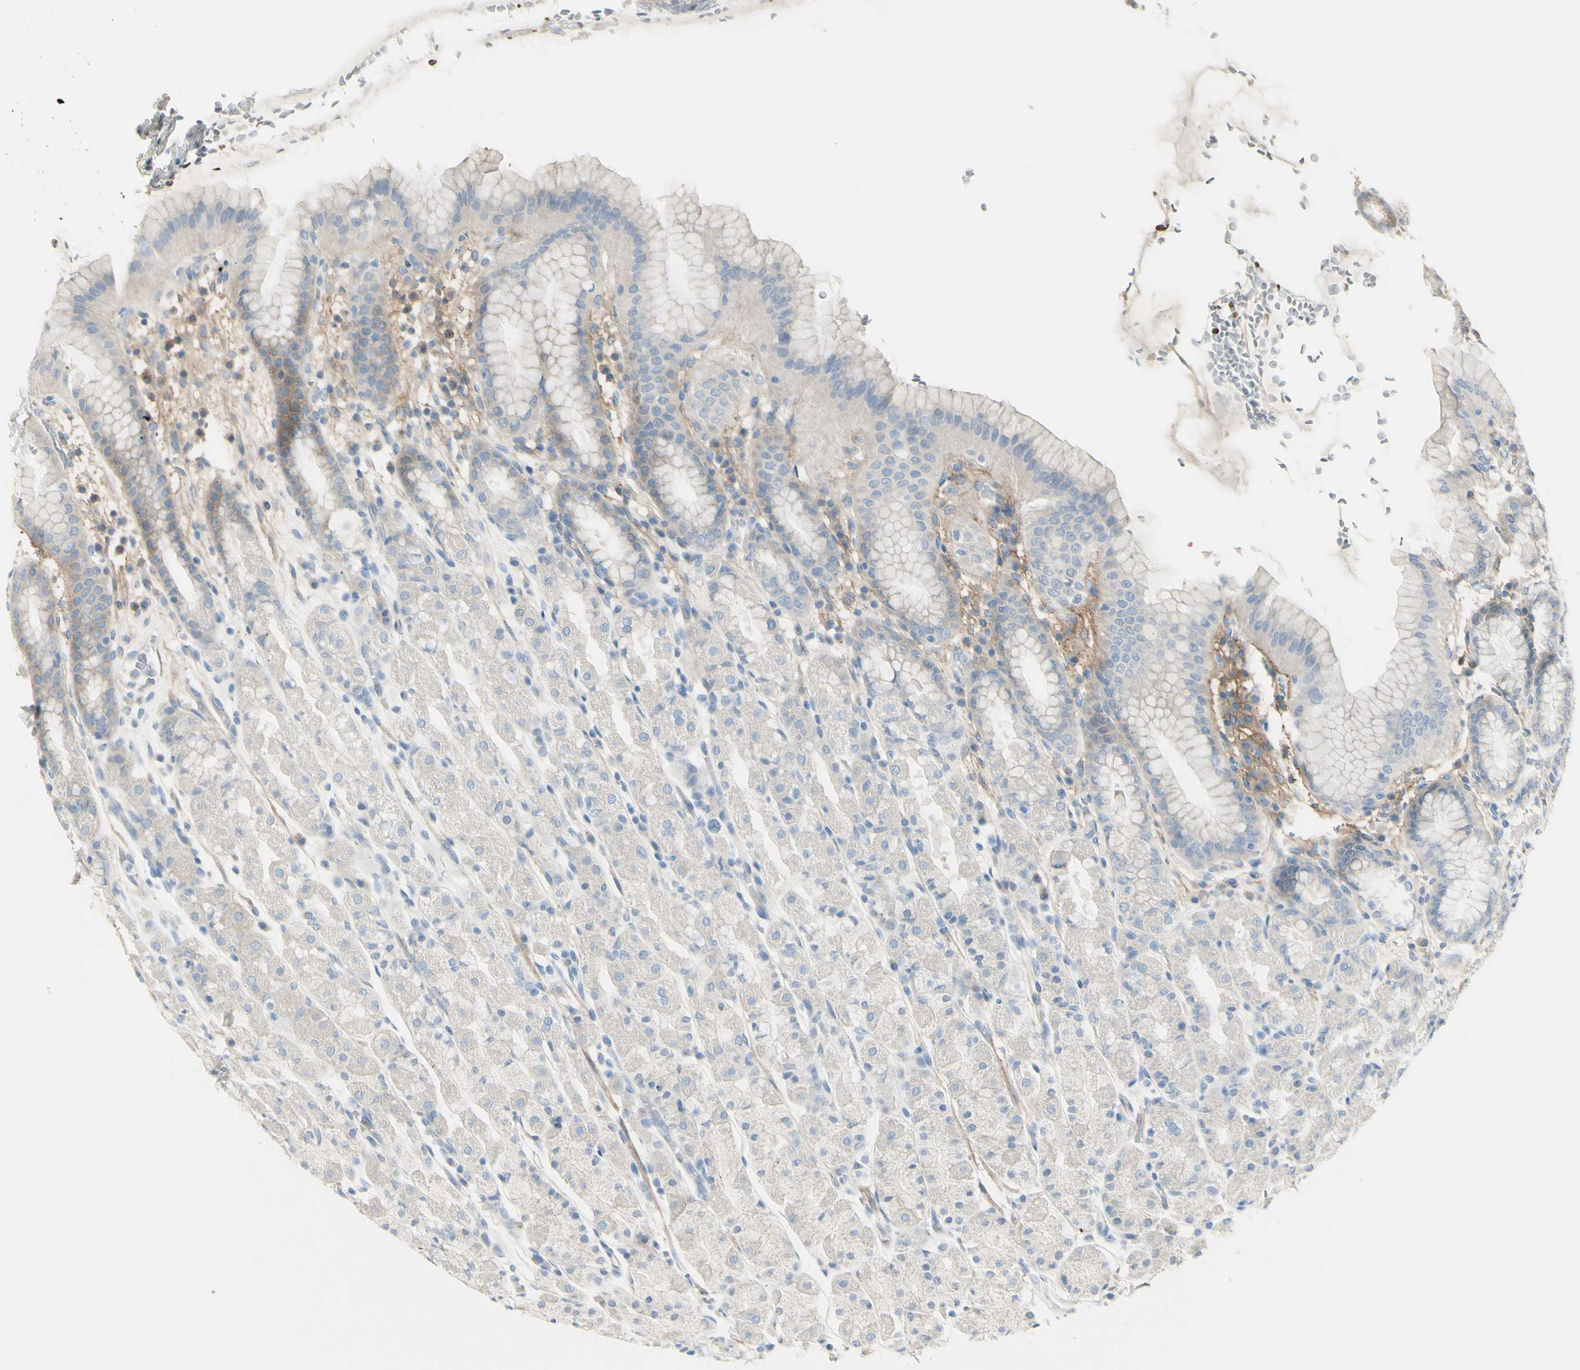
{"staining": {"intensity": "weak", "quantity": "<25%", "location": "cytoplasmic/membranous"}, "tissue": "stomach", "cell_type": "Glandular cells", "image_type": "normal", "snomed": [{"axis": "morphology", "description": "Normal tissue, NOS"}, {"axis": "topography", "description": "Stomach, upper"}], "caption": "IHC histopathology image of normal stomach stained for a protein (brown), which reveals no positivity in glandular cells.", "gene": "NCBP2L", "patient": {"sex": "male", "age": 68}}